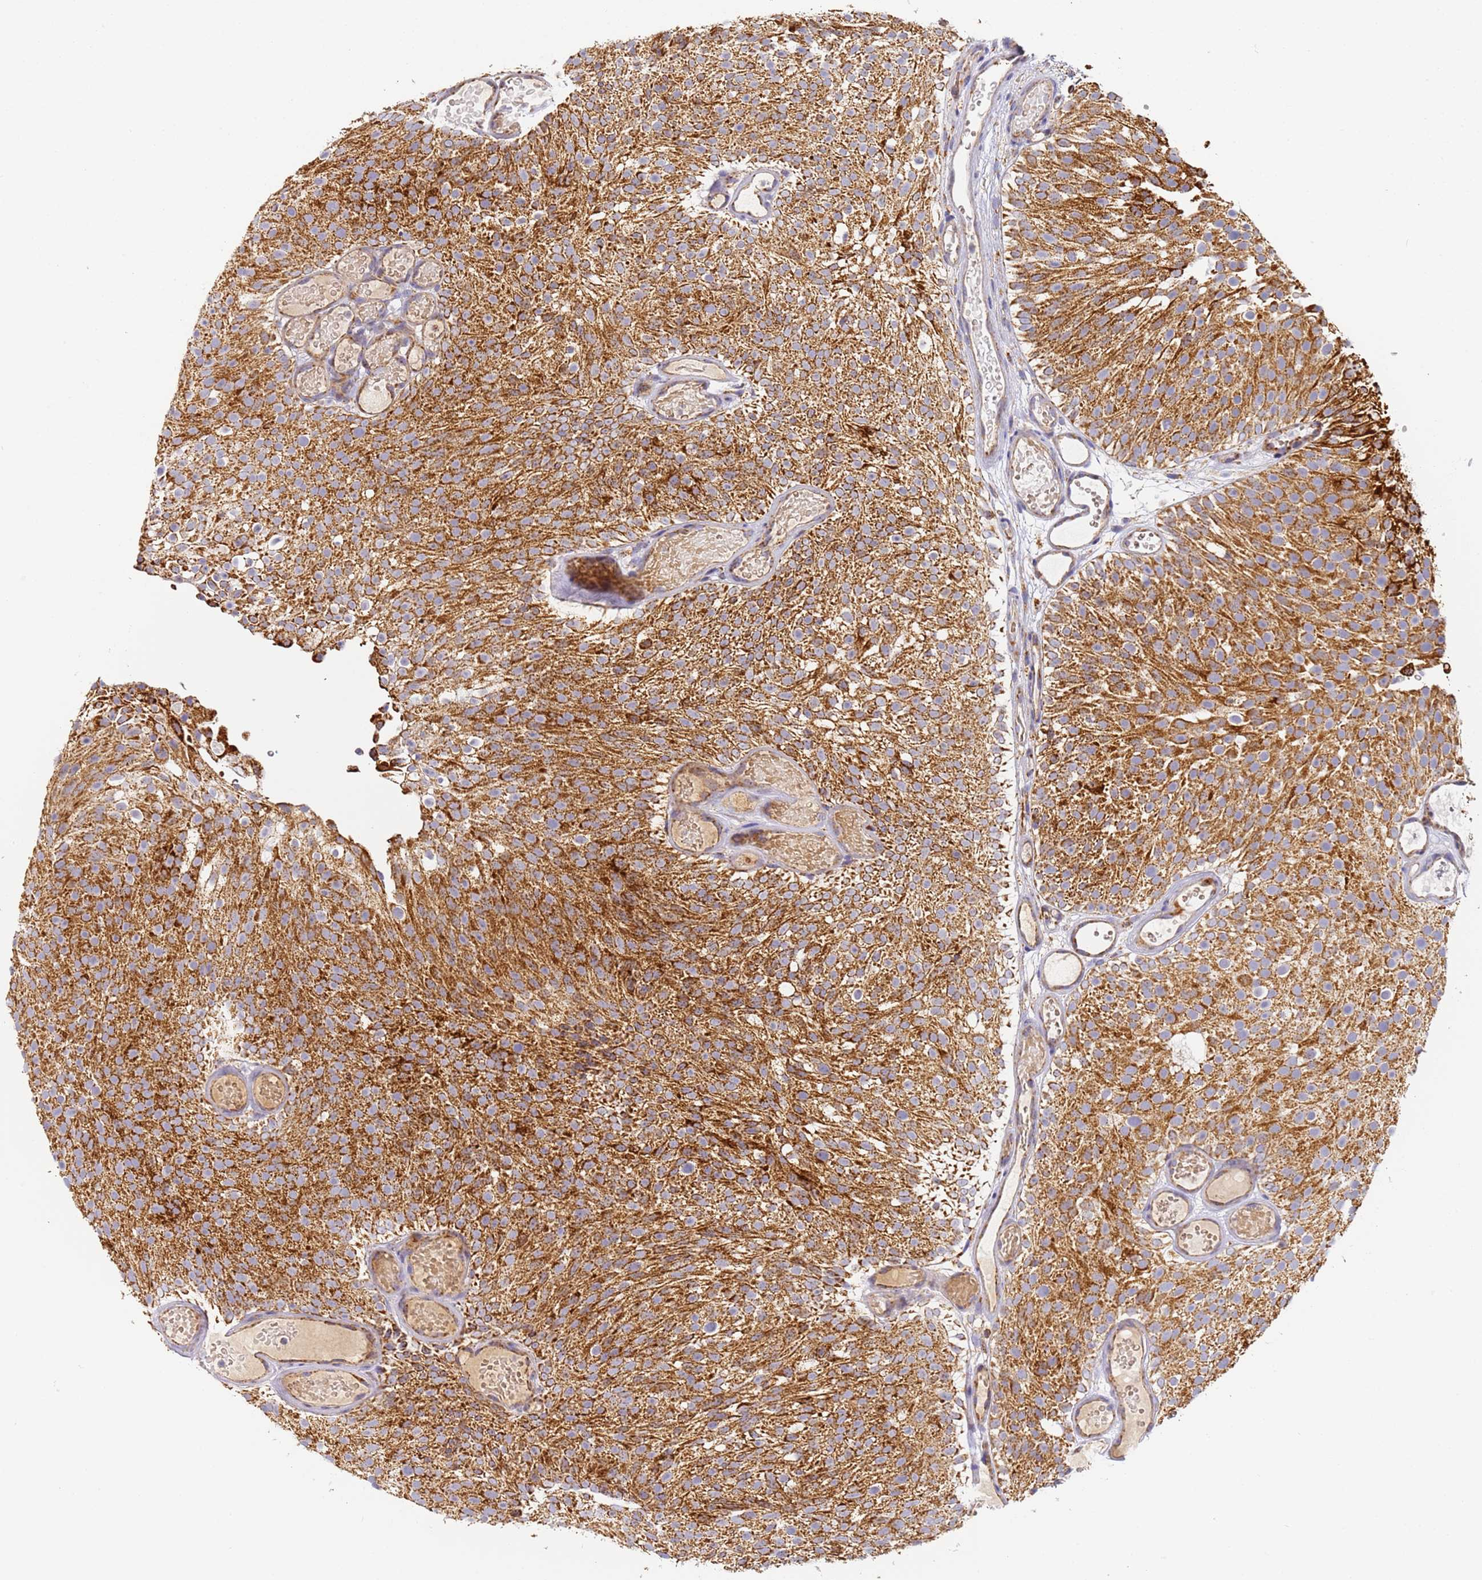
{"staining": {"intensity": "strong", "quantity": ">75%", "location": "cytoplasmic/membranous"}, "tissue": "urothelial cancer", "cell_type": "Tumor cells", "image_type": "cancer", "snomed": [{"axis": "morphology", "description": "Urothelial carcinoma, Low grade"}, {"axis": "topography", "description": "Urinary bladder"}], "caption": "Immunohistochemistry (IHC) staining of urothelial cancer, which shows high levels of strong cytoplasmic/membranous positivity in about >75% of tumor cells indicating strong cytoplasmic/membranous protein expression. The staining was performed using DAB (brown) for protein detection and nuclei were counterstained in hematoxylin (blue).", "gene": "FRG2C", "patient": {"sex": "male", "age": 78}}